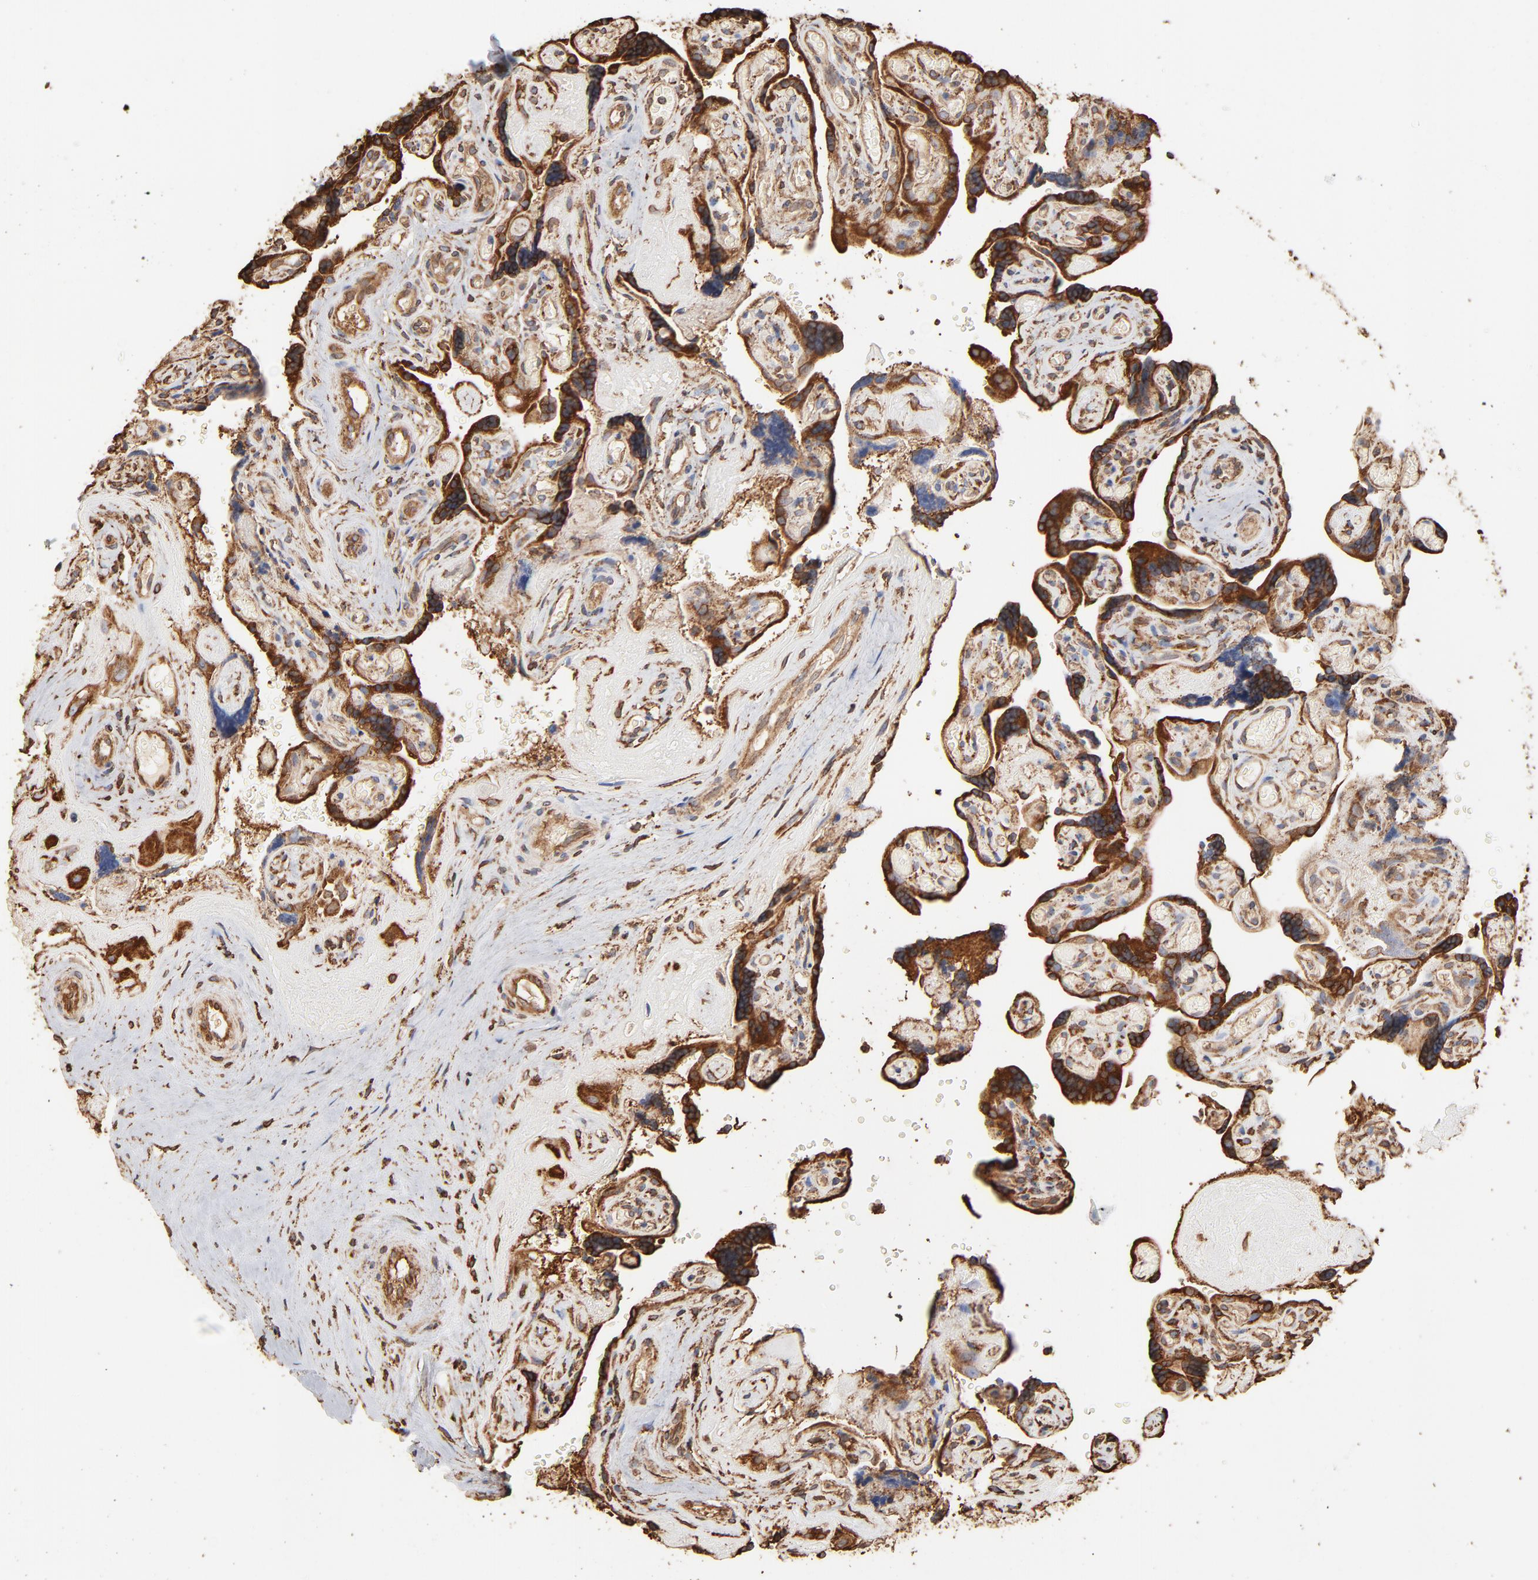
{"staining": {"intensity": "strong", "quantity": ">75%", "location": "cytoplasmic/membranous"}, "tissue": "placenta", "cell_type": "Trophoblastic cells", "image_type": "normal", "snomed": [{"axis": "morphology", "description": "Normal tissue, NOS"}, {"axis": "topography", "description": "Placenta"}], "caption": "Brown immunohistochemical staining in normal placenta demonstrates strong cytoplasmic/membranous staining in about >75% of trophoblastic cells.", "gene": "PDIA3", "patient": {"sex": "female", "age": 30}}